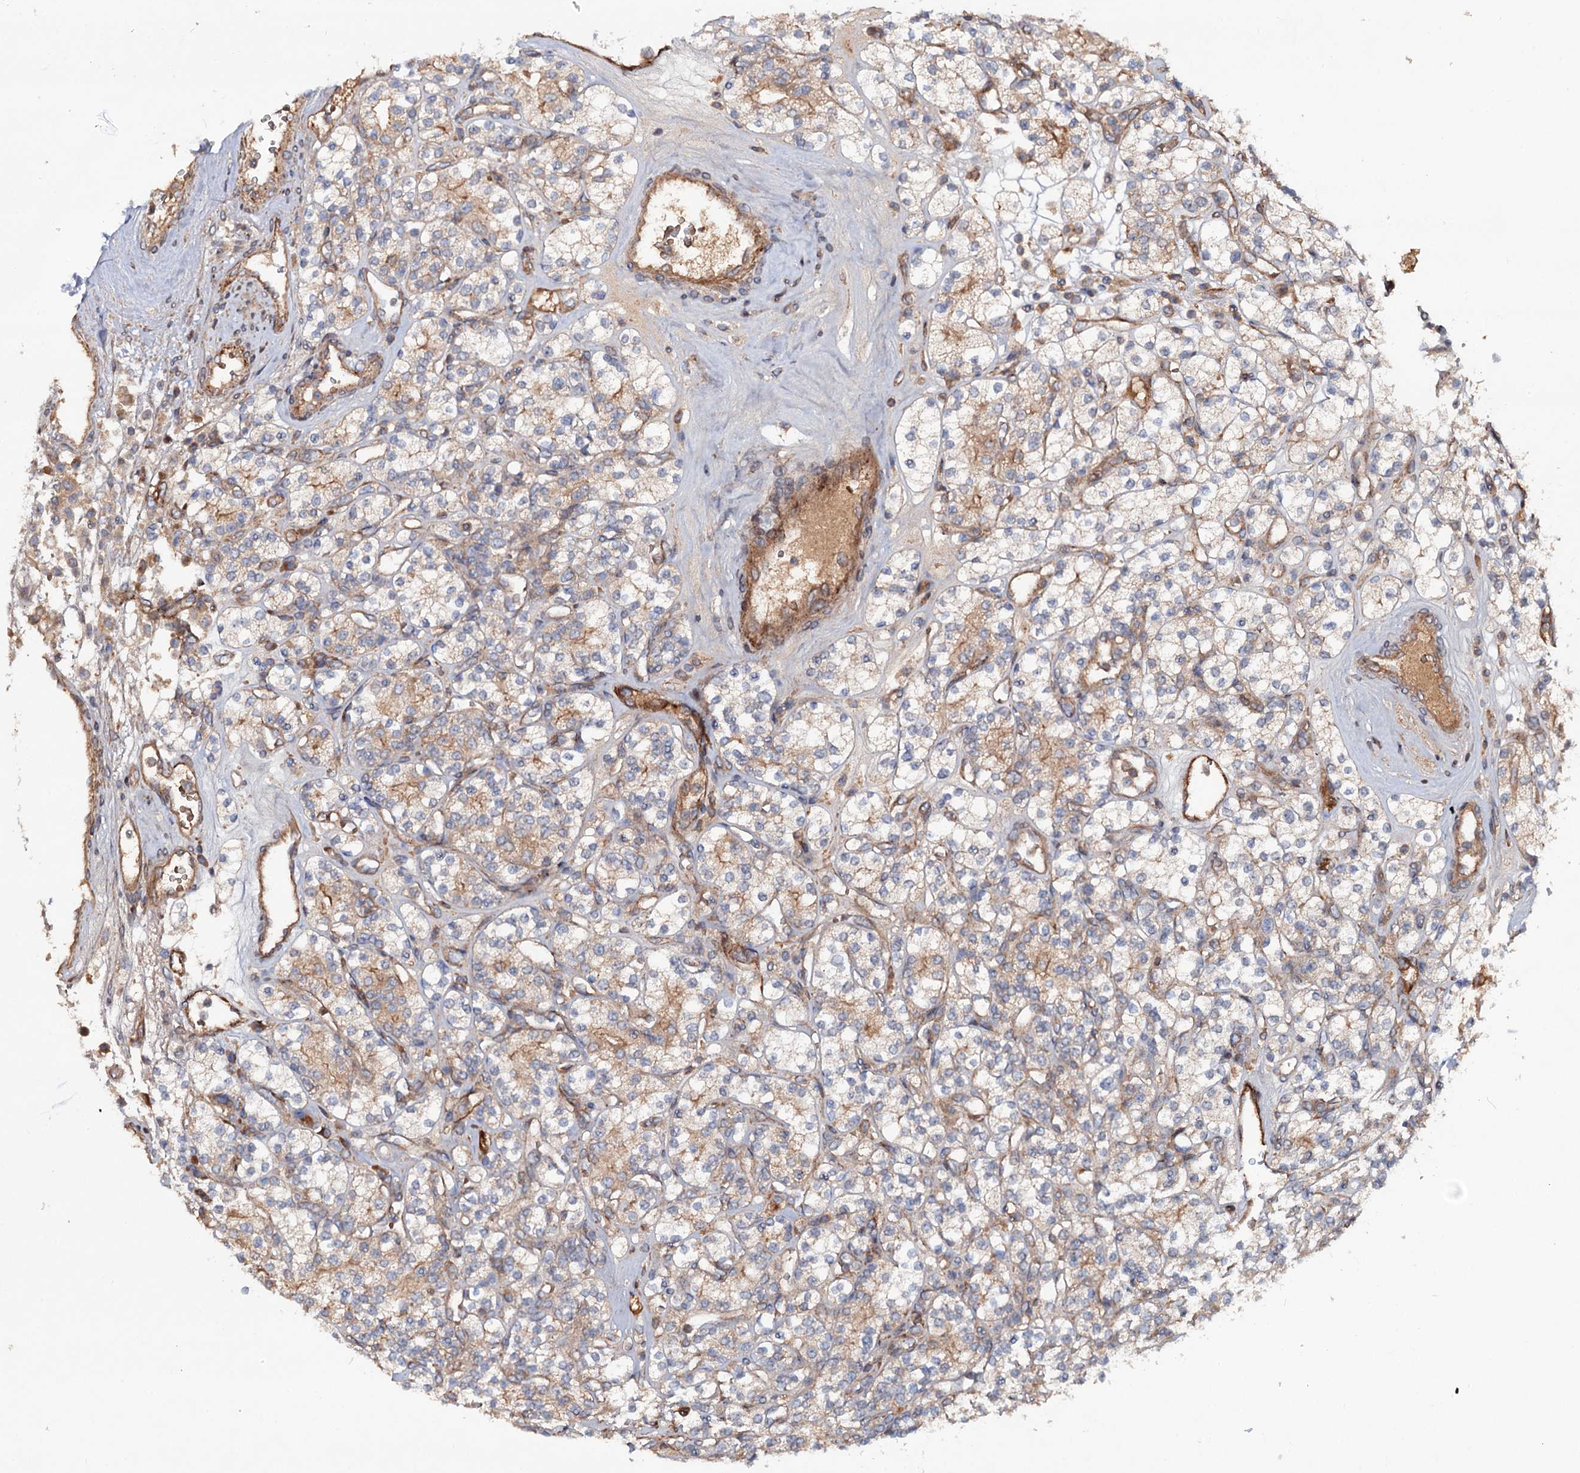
{"staining": {"intensity": "moderate", "quantity": "<25%", "location": "cytoplasmic/membranous"}, "tissue": "renal cancer", "cell_type": "Tumor cells", "image_type": "cancer", "snomed": [{"axis": "morphology", "description": "Adenocarcinoma, NOS"}, {"axis": "topography", "description": "Kidney"}], "caption": "Protein staining of renal adenocarcinoma tissue demonstrates moderate cytoplasmic/membranous staining in about <25% of tumor cells. Using DAB (3,3'-diaminobenzidine) (brown) and hematoxylin (blue) stains, captured at high magnification using brightfield microscopy.", "gene": "ADGRG4", "patient": {"sex": "male", "age": 77}}